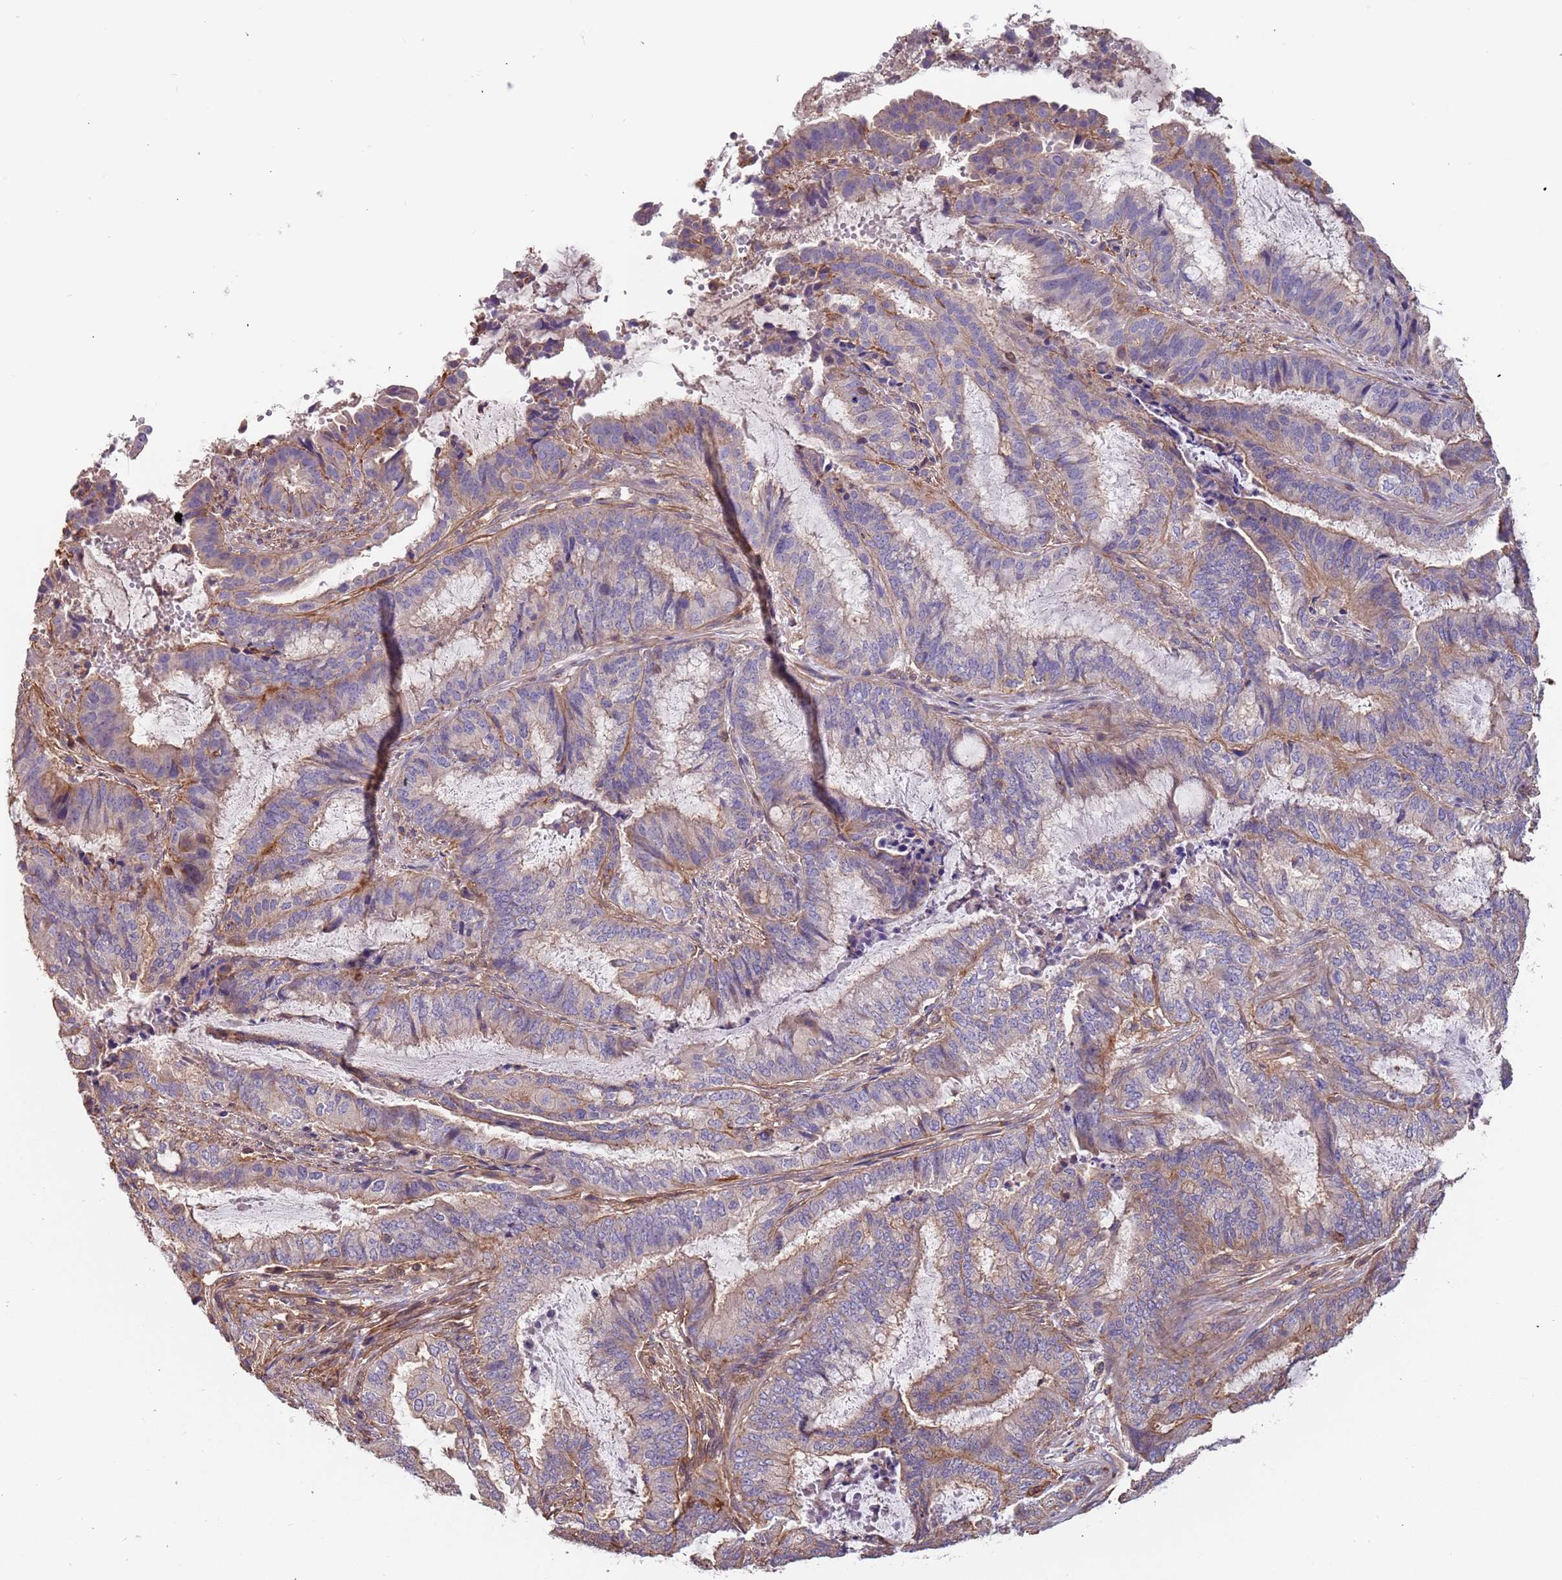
{"staining": {"intensity": "weak", "quantity": "<25%", "location": "cytoplasmic/membranous"}, "tissue": "endometrial cancer", "cell_type": "Tumor cells", "image_type": "cancer", "snomed": [{"axis": "morphology", "description": "Adenocarcinoma, NOS"}, {"axis": "topography", "description": "Endometrium"}], "caption": "This is an immunohistochemistry micrograph of adenocarcinoma (endometrial). There is no staining in tumor cells.", "gene": "SYT4", "patient": {"sex": "female", "age": 51}}